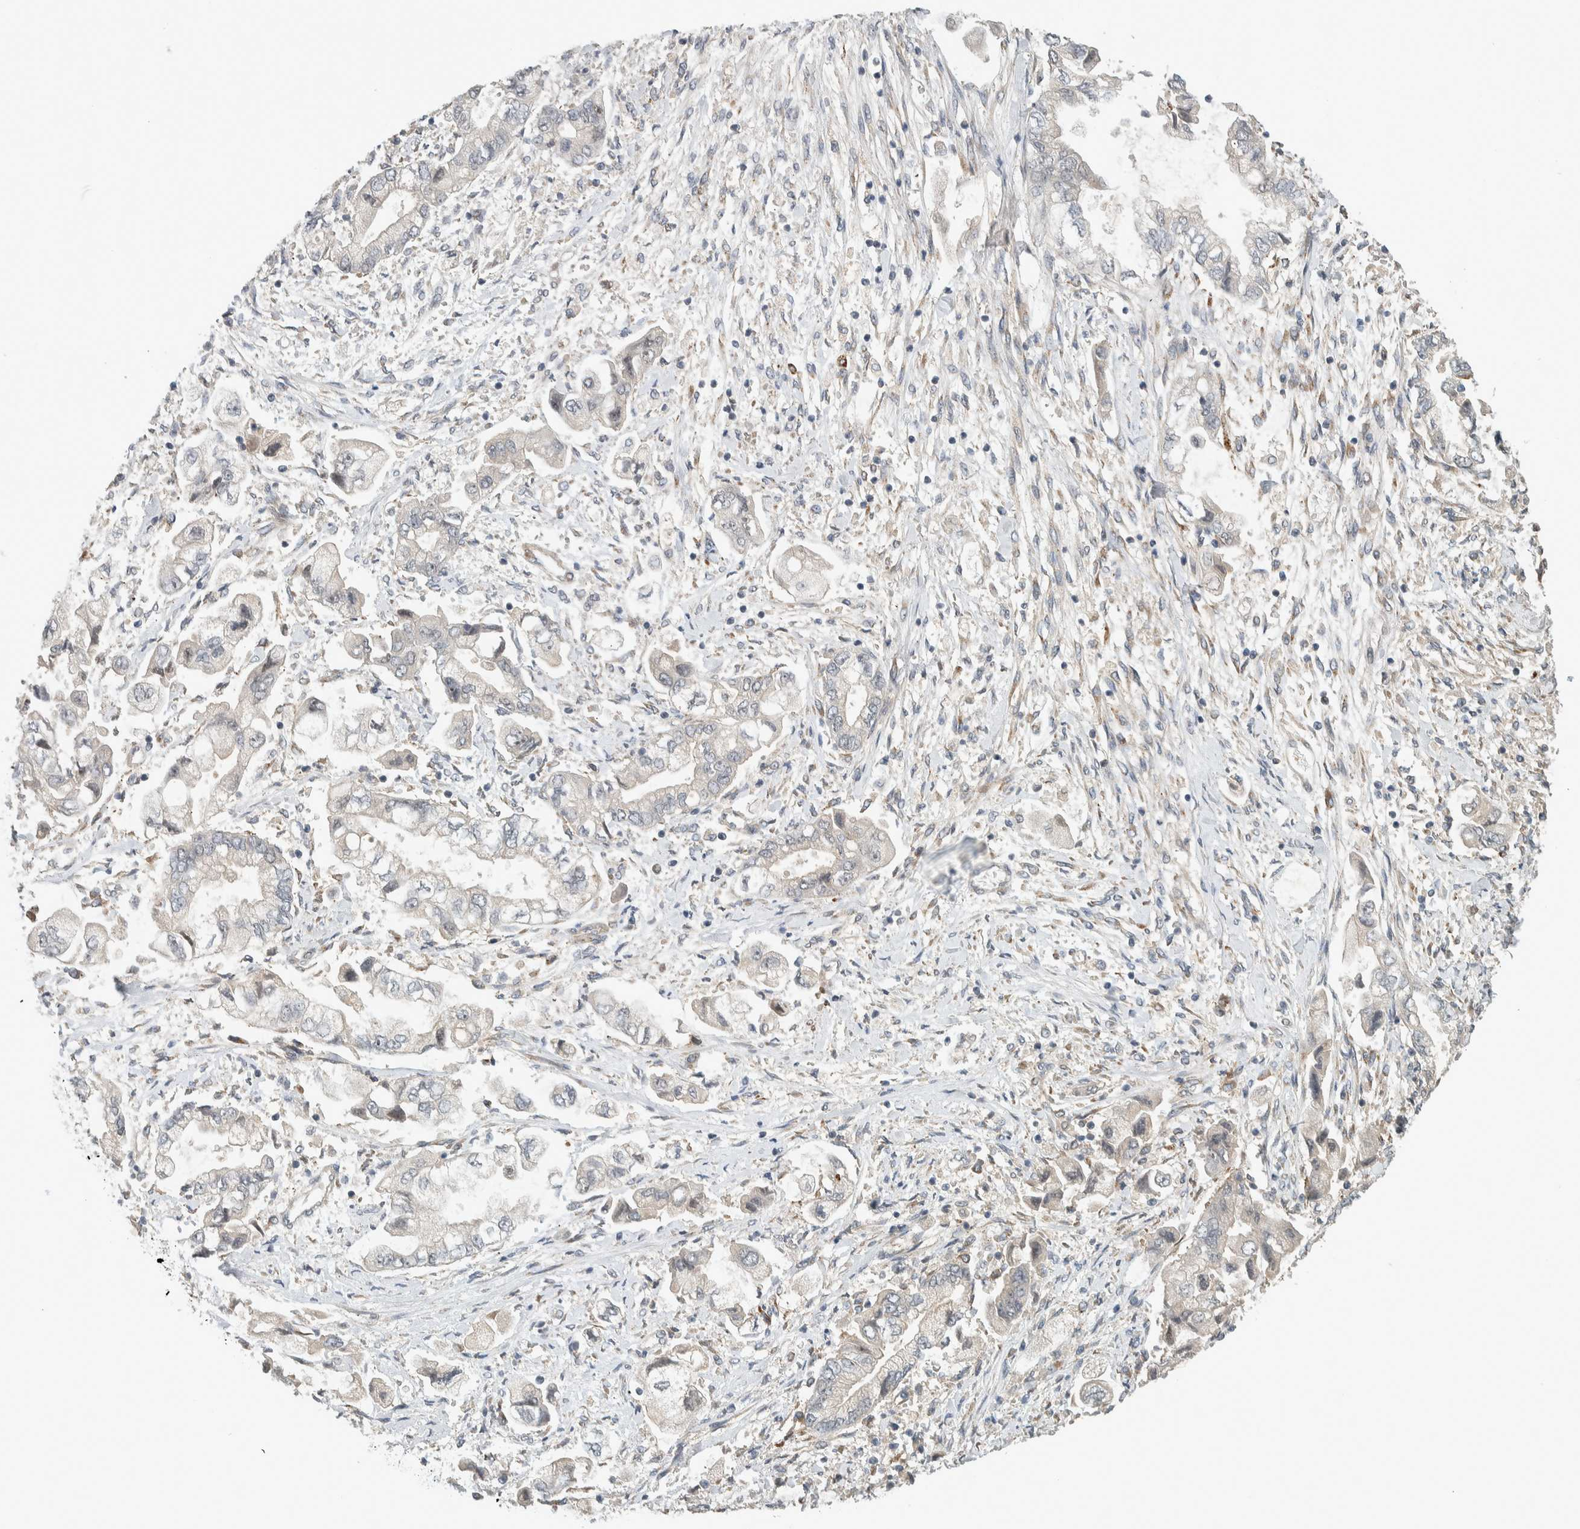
{"staining": {"intensity": "negative", "quantity": "none", "location": "none"}, "tissue": "stomach cancer", "cell_type": "Tumor cells", "image_type": "cancer", "snomed": [{"axis": "morphology", "description": "Normal tissue, NOS"}, {"axis": "morphology", "description": "Adenocarcinoma, NOS"}, {"axis": "topography", "description": "Stomach"}], "caption": "Image shows no significant protein expression in tumor cells of stomach cancer (adenocarcinoma).", "gene": "MPRIP", "patient": {"sex": "male", "age": 62}}